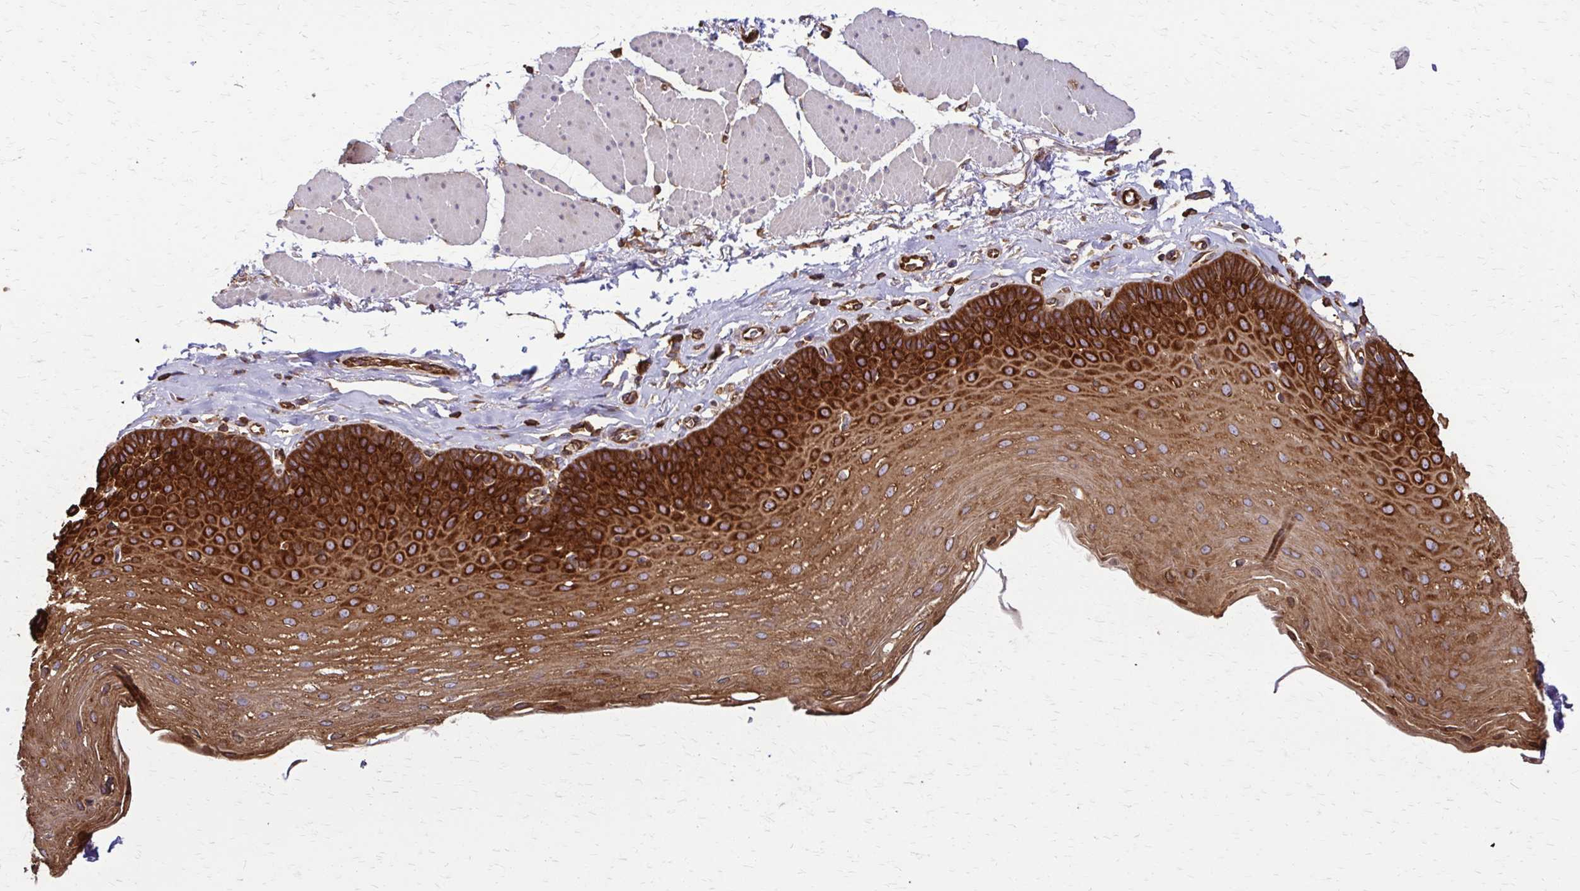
{"staining": {"intensity": "strong", "quantity": ">75%", "location": "cytoplasmic/membranous"}, "tissue": "esophagus", "cell_type": "Squamous epithelial cells", "image_type": "normal", "snomed": [{"axis": "morphology", "description": "Normal tissue, NOS"}, {"axis": "topography", "description": "Esophagus"}], "caption": "A high-resolution image shows IHC staining of benign esophagus, which shows strong cytoplasmic/membranous expression in about >75% of squamous epithelial cells. (brown staining indicates protein expression, while blue staining denotes nuclei).", "gene": "EEF2", "patient": {"sex": "female", "age": 81}}